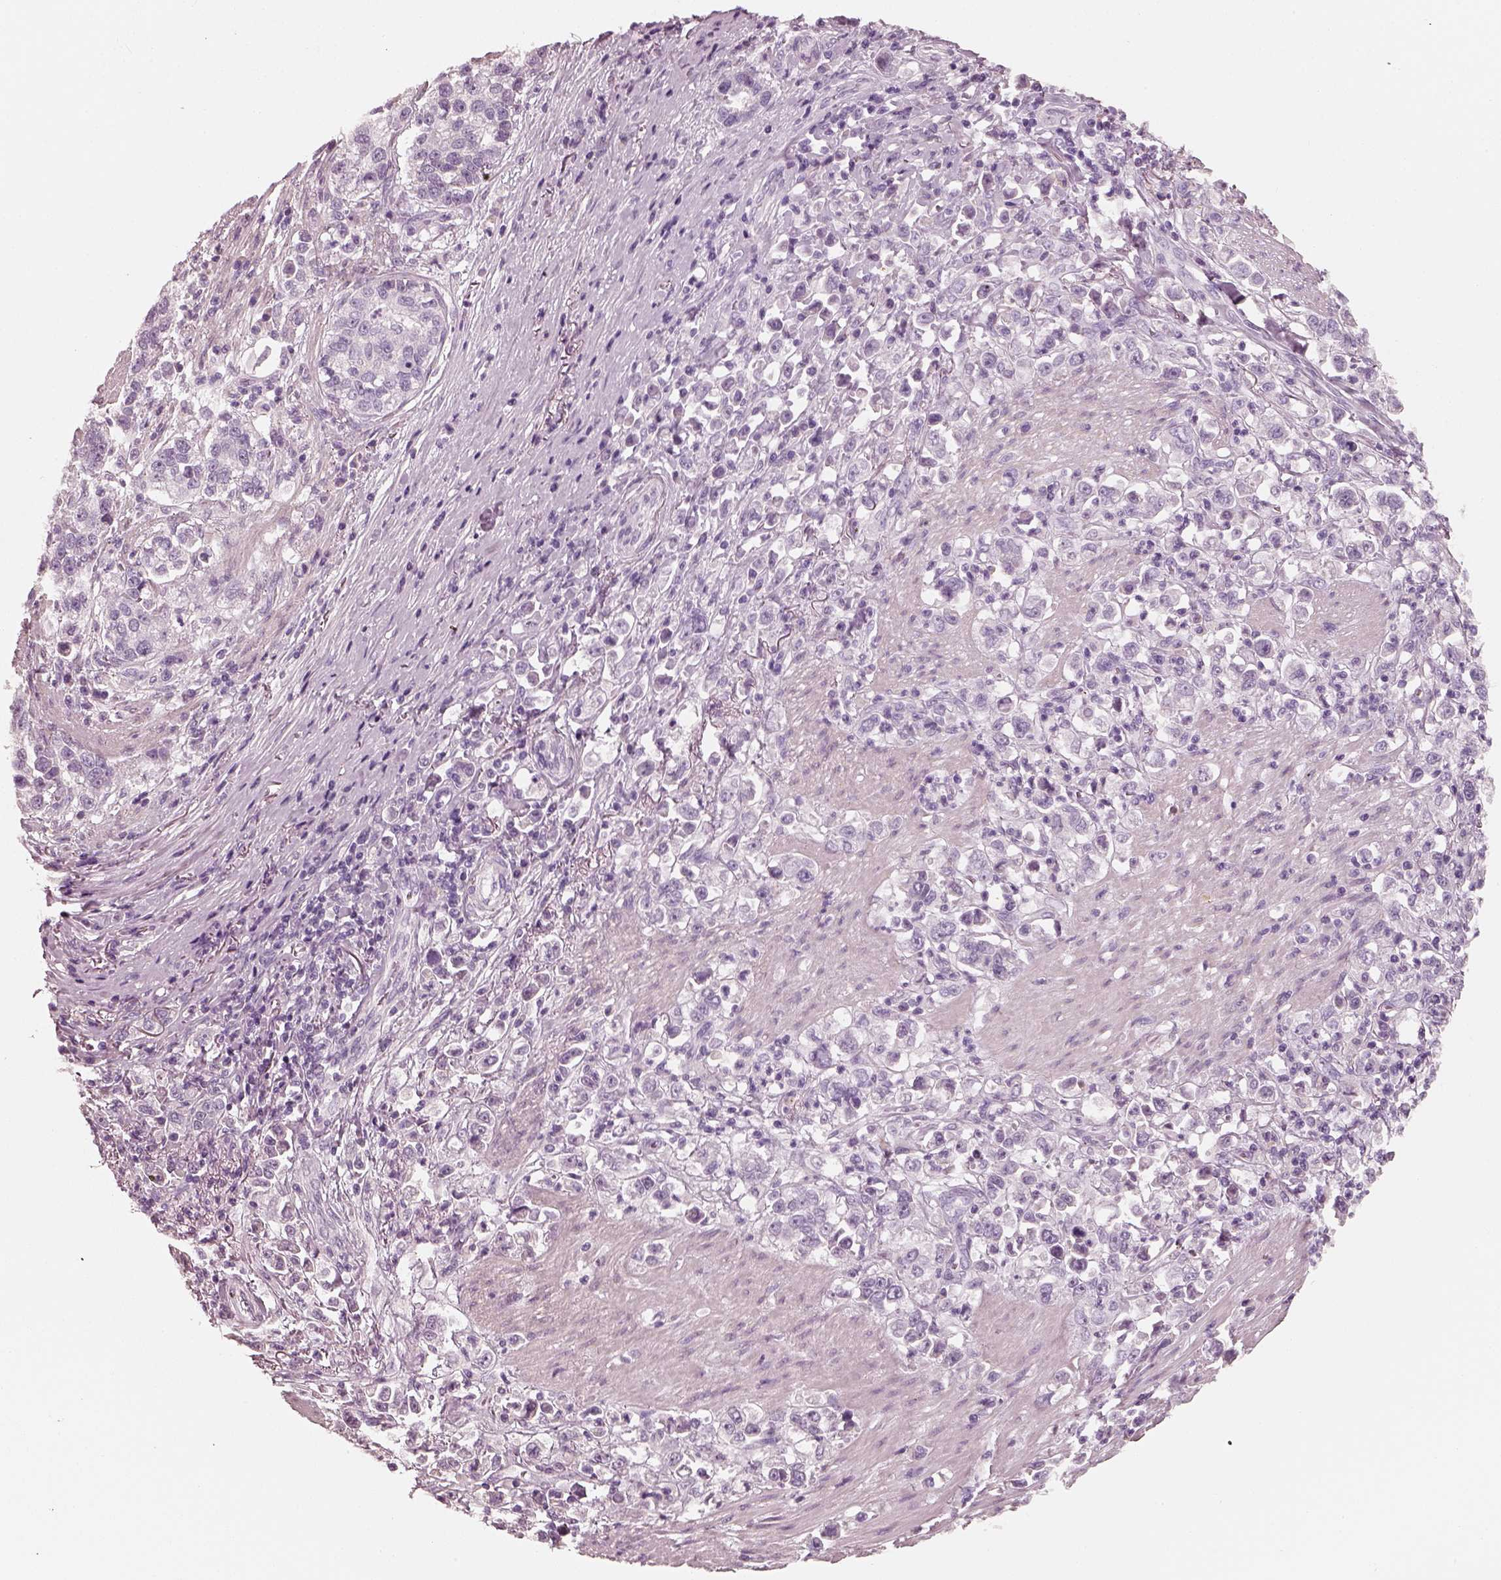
{"staining": {"intensity": "negative", "quantity": "none", "location": "none"}, "tissue": "stomach cancer", "cell_type": "Tumor cells", "image_type": "cancer", "snomed": [{"axis": "morphology", "description": "Adenocarcinoma, NOS"}, {"axis": "topography", "description": "Stomach"}], "caption": "This is an immunohistochemistry image of stomach cancer. There is no expression in tumor cells.", "gene": "RS1", "patient": {"sex": "male", "age": 93}}